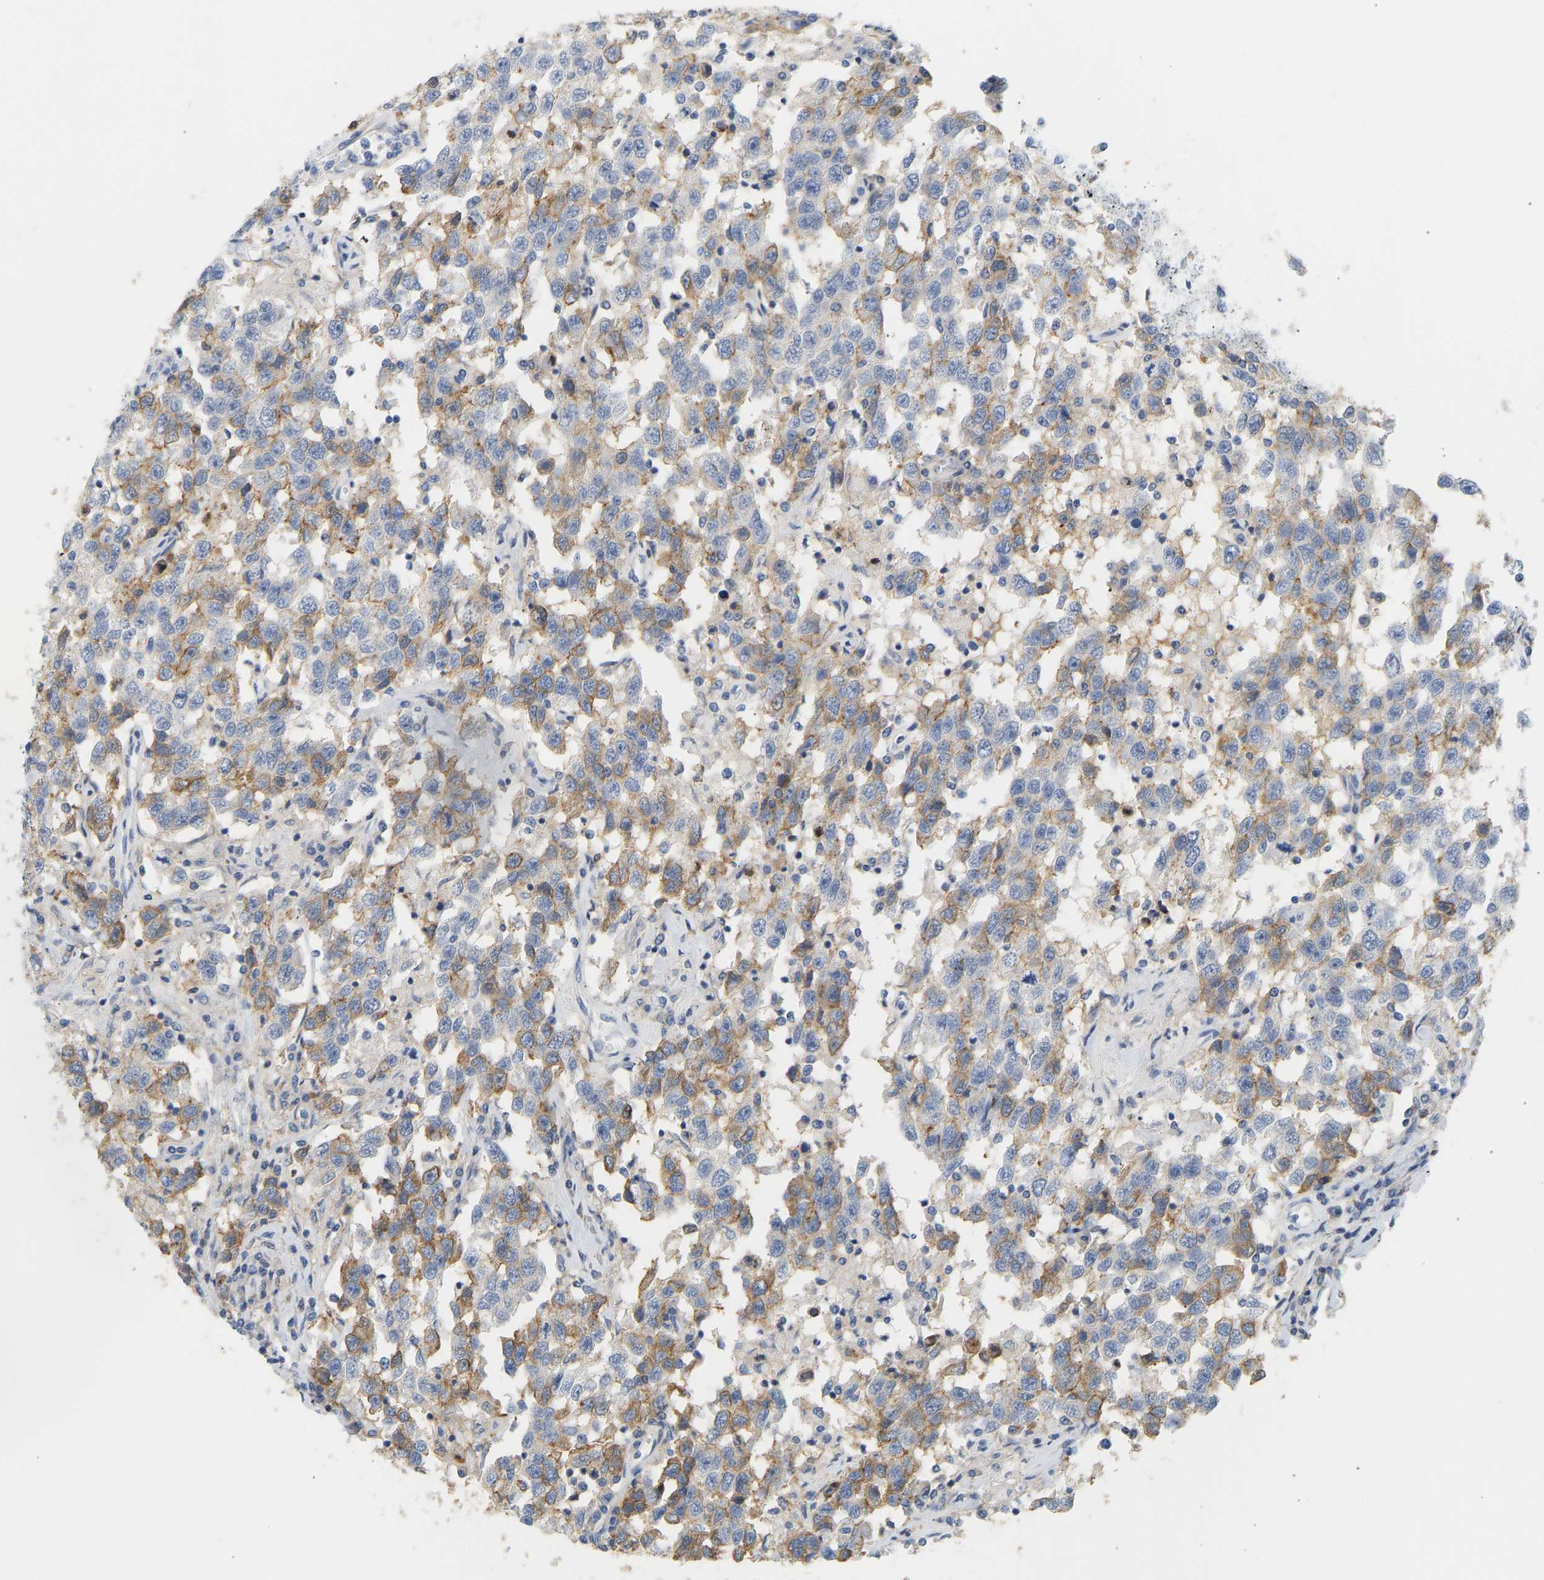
{"staining": {"intensity": "moderate", "quantity": "25%-75%", "location": "cytoplasmic/membranous"}, "tissue": "testis cancer", "cell_type": "Tumor cells", "image_type": "cancer", "snomed": [{"axis": "morphology", "description": "Seminoma, NOS"}, {"axis": "topography", "description": "Testis"}], "caption": "A brown stain labels moderate cytoplasmic/membranous staining of a protein in human testis seminoma tumor cells. (DAB = brown stain, brightfield microscopy at high magnification).", "gene": "BVES", "patient": {"sex": "male", "age": 41}}